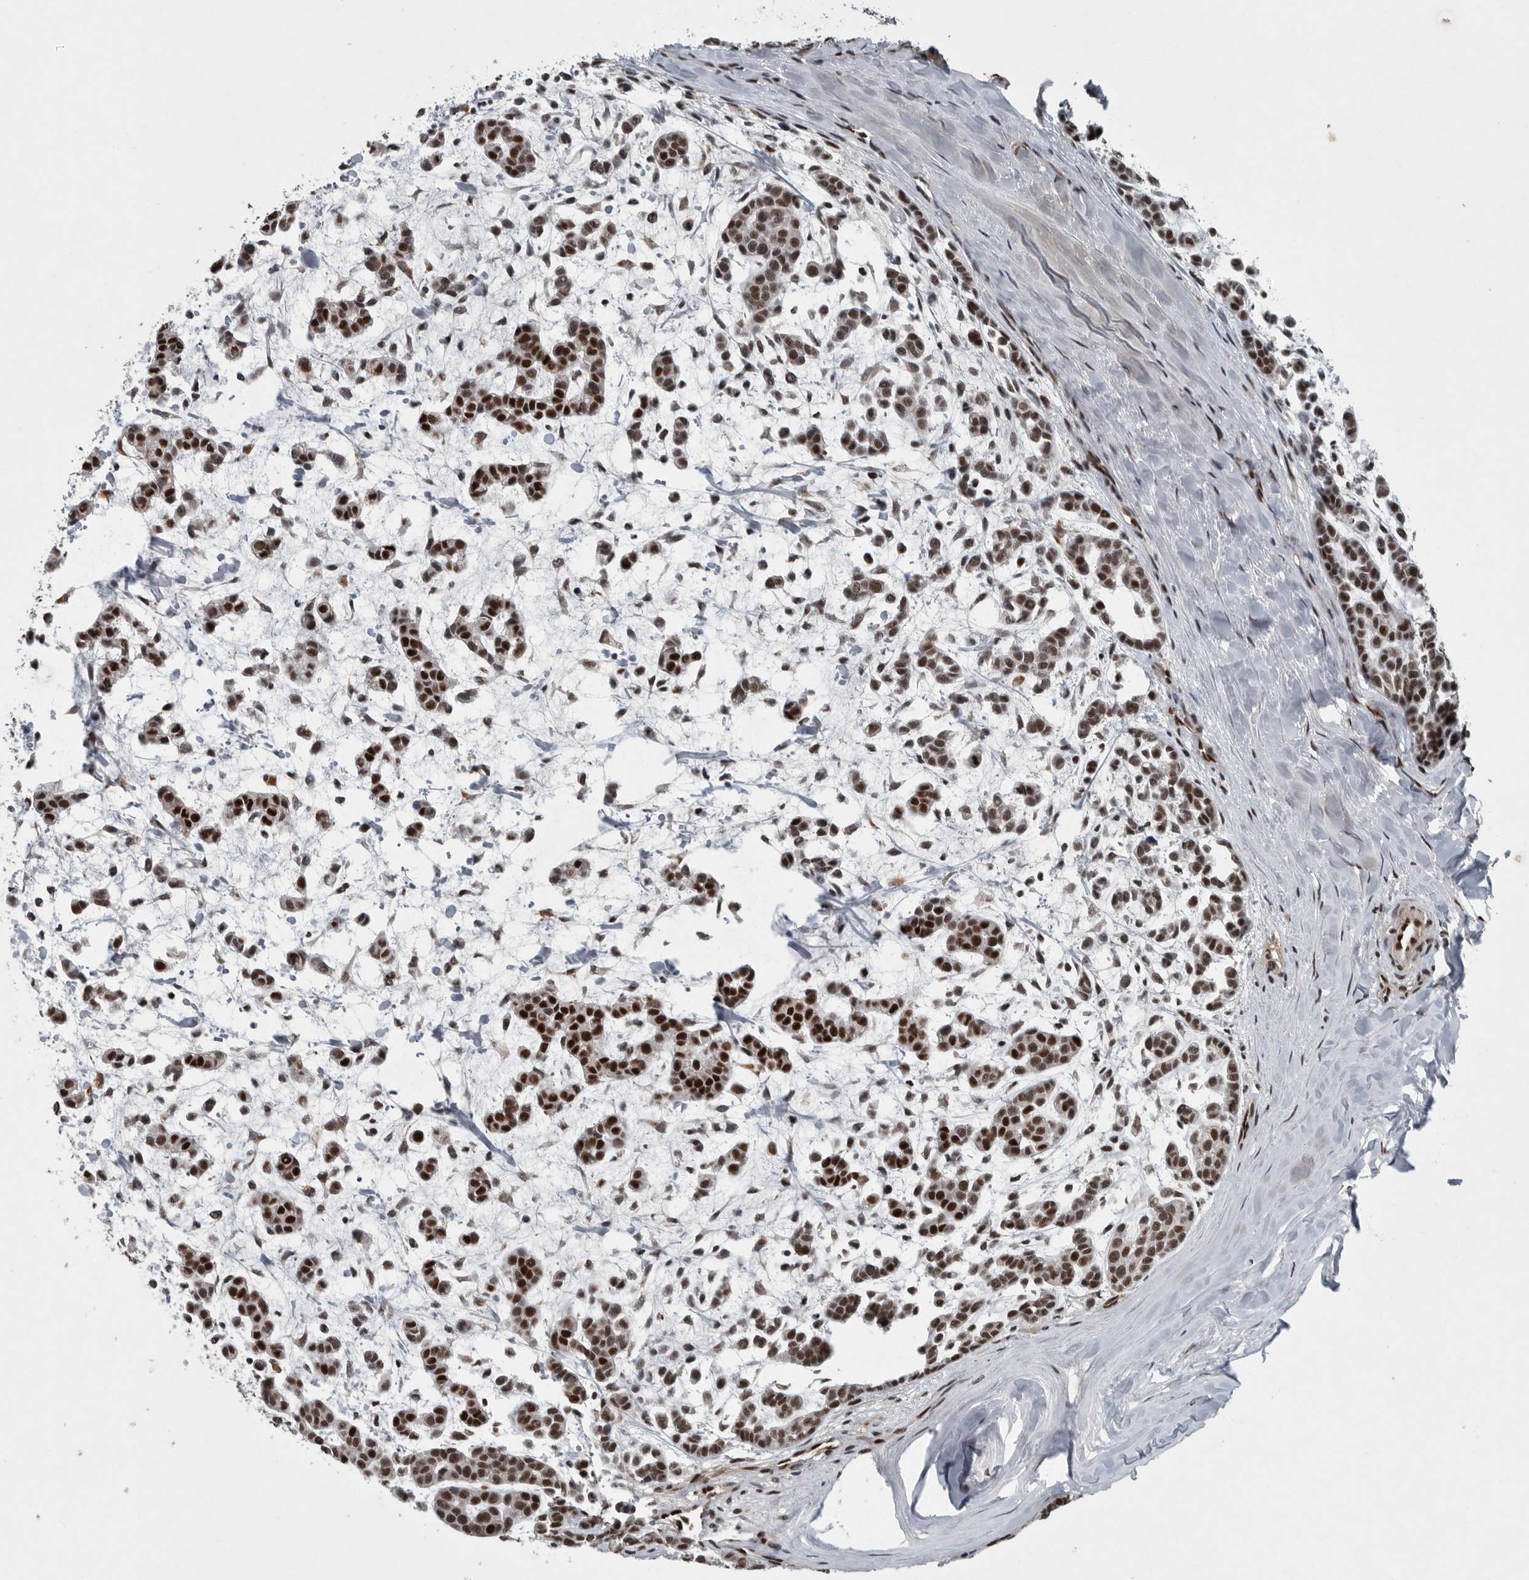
{"staining": {"intensity": "strong", "quantity": ">75%", "location": "nuclear"}, "tissue": "head and neck cancer", "cell_type": "Tumor cells", "image_type": "cancer", "snomed": [{"axis": "morphology", "description": "Adenocarcinoma, NOS"}, {"axis": "morphology", "description": "Adenoma, NOS"}, {"axis": "topography", "description": "Head-Neck"}], "caption": "Tumor cells demonstrate high levels of strong nuclear expression in approximately >75% of cells in human head and neck cancer.", "gene": "SENP7", "patient": {"sex": "female", "age": 55}}